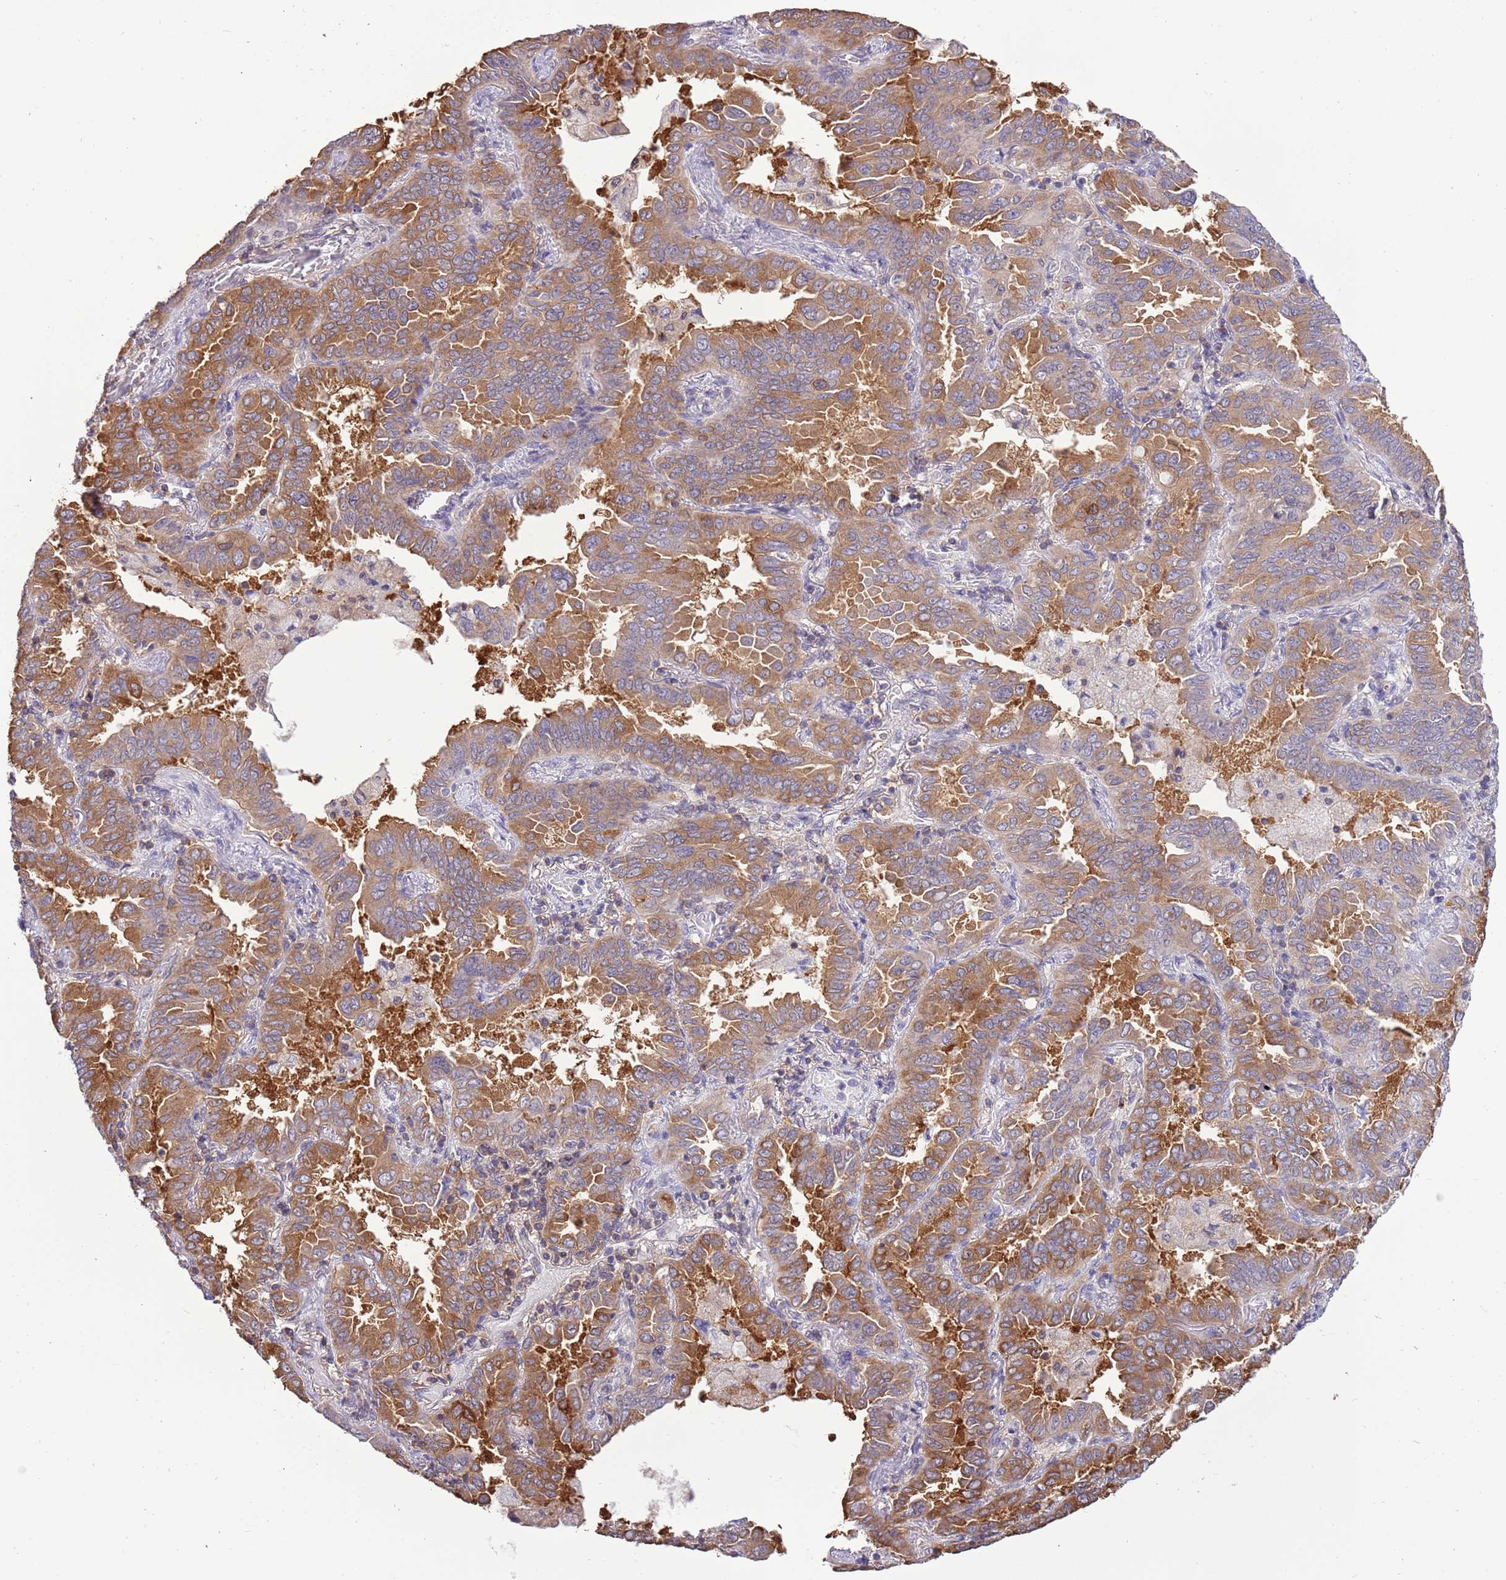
{"staining": {"intensity": "moderate", "quantity": ">75%", "location": "cytoplasmic/membranous"}, "tissue": "lung cancer", "cell_type": "Tumor cells", "image_type": "cancer", "snomed": [{"axis": "morphology", "description": "Adenocarcinoma, NOS"}, {"axis": "topography", "description": "Lung"}], "caption": "IHC histopathology image of neoplastic tissue: lung cancer stained using immunohistochemistry (IHC) exhibits medium levels of moderate protein expression localized specifically in the cytoplasmic/membranous of tumor cells, appearing as a cytoplasmic/membranous brown color.", "gene": "STIP1", "patient": {"sex": "male", "age": 64}}